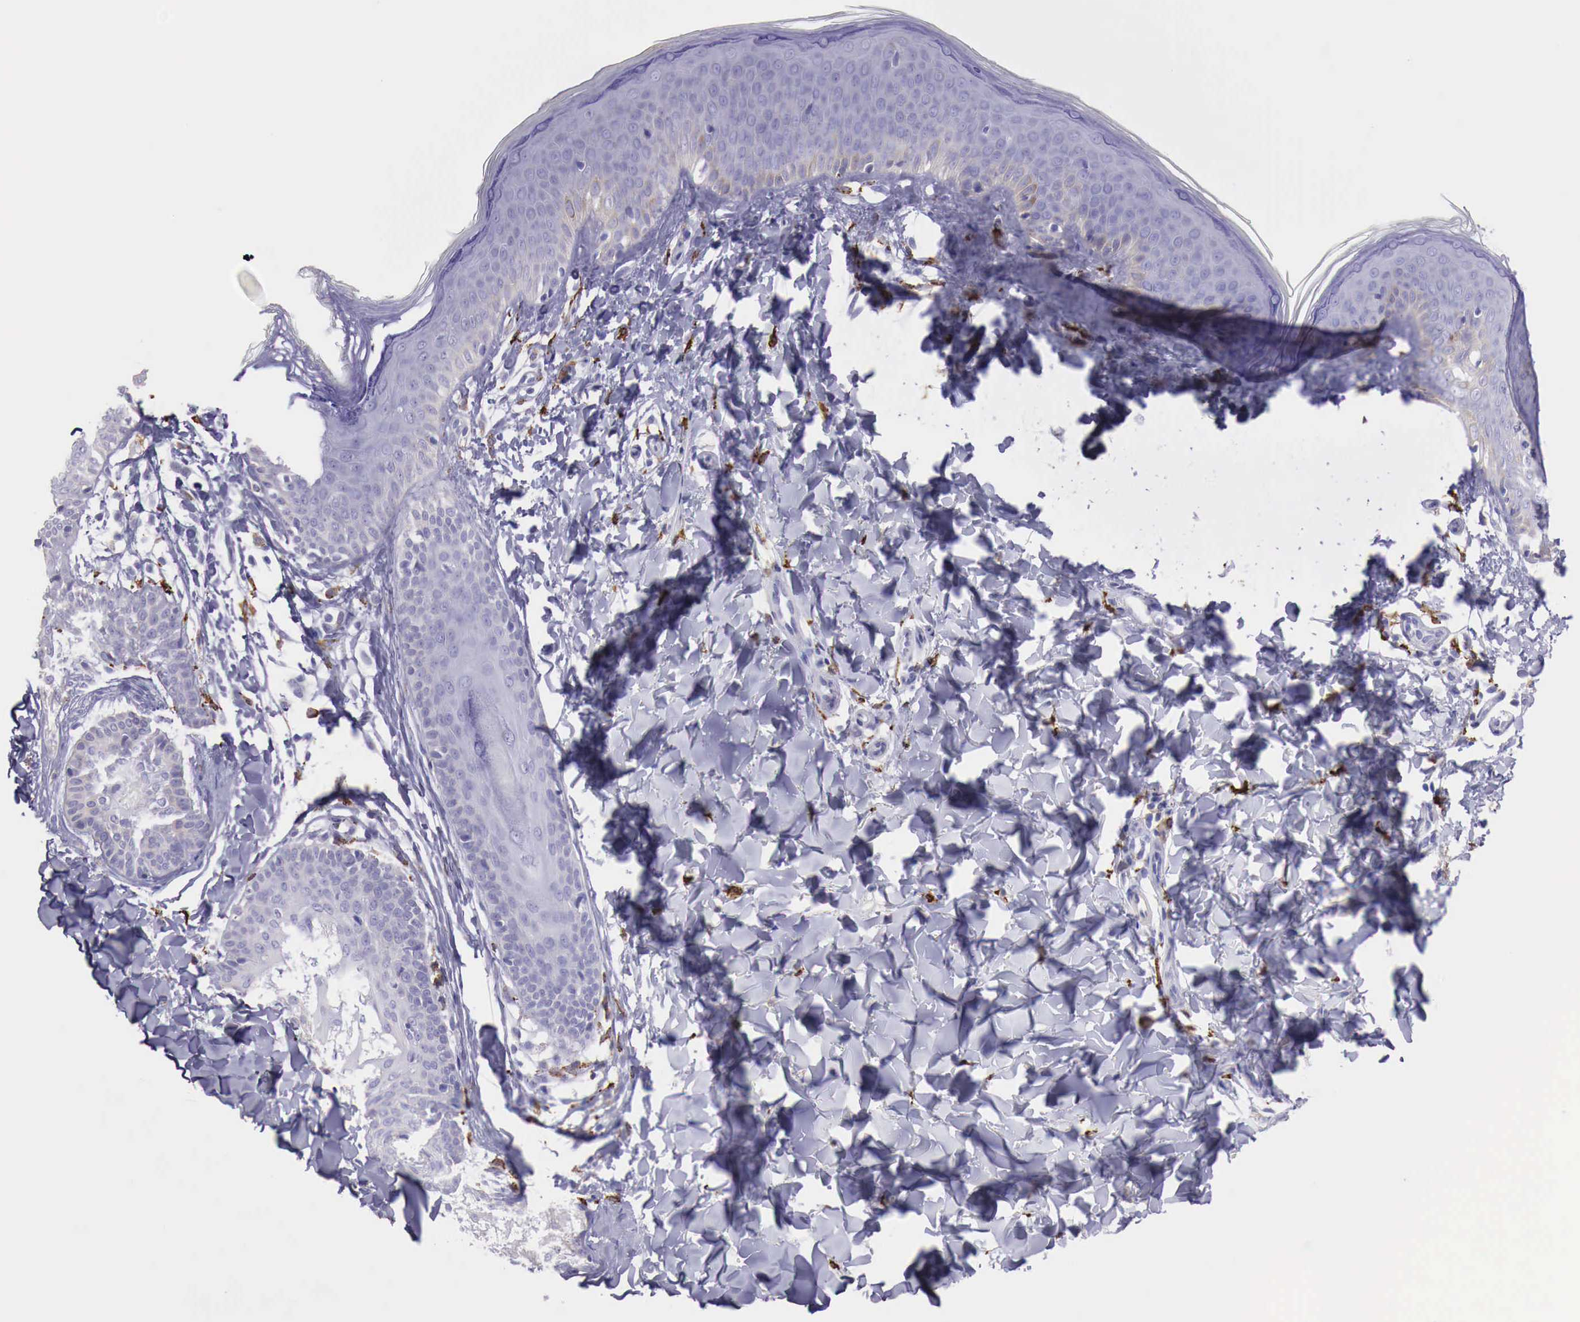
{"staining": {"intensity": "weak", "quantity": ">75%", "location": "cytoplasmic/membranous"}, "tissue": "skin", "cell_type": "Fibroblasts", "image_type": "normal", "snomed": [{"axis": "morphology", "description": "Normal tissue, NOS"}, {"axis": "topography", "description": "Skin"}], "caption": "A high-resolution micrograph shows immunohistochemistry staining of unremarkable skin, which shows weak cytoplasmic/membranous positivity in approximately >75% of fibroblasts.", "gene": "MSR1", "patient": {"sex": "female", "age": 17}}